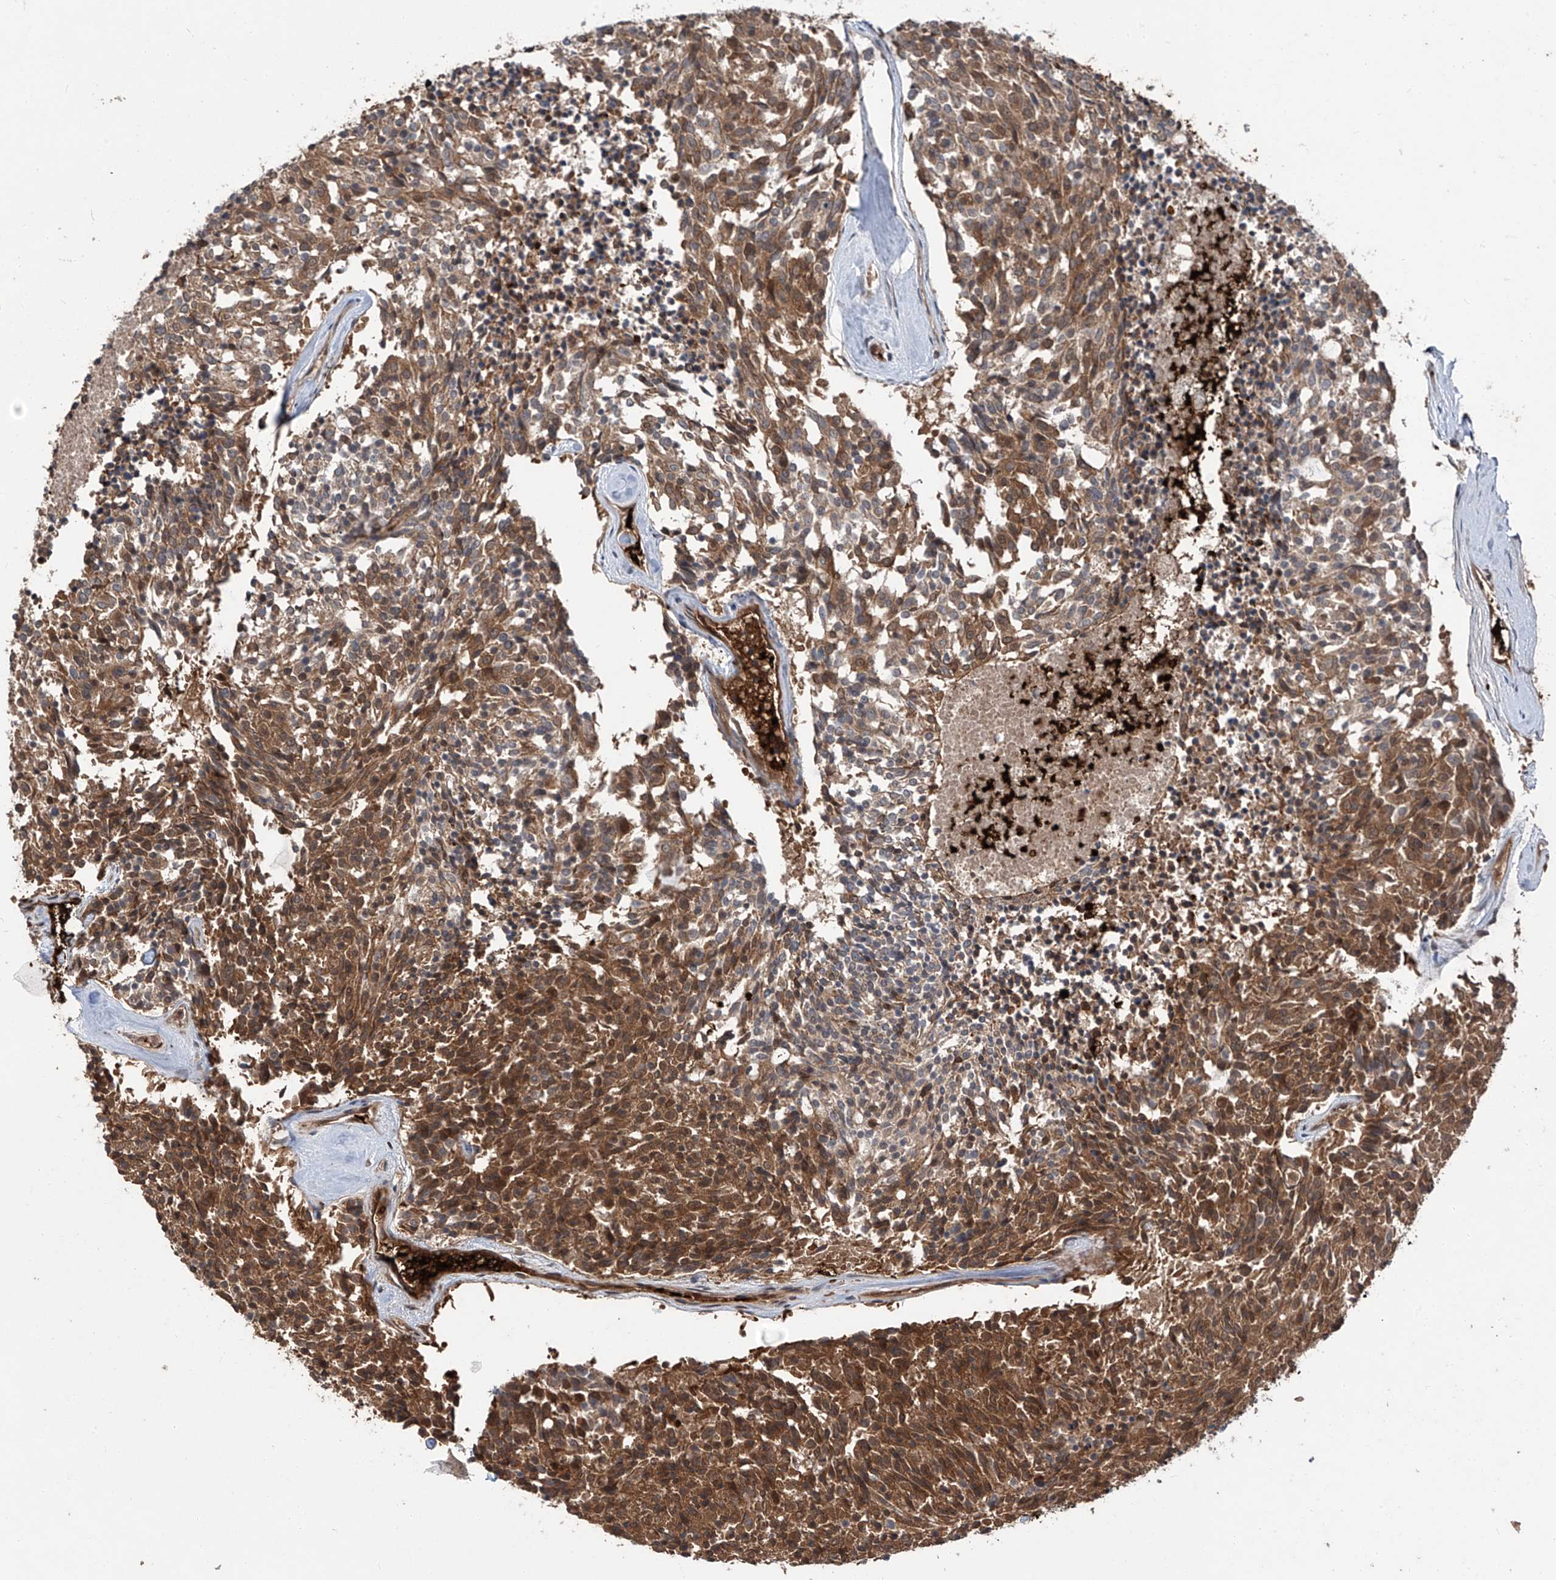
{"staining": {"intensity": "moderate", "quantity": ">75%", "location": "cytoplasmic/membranous"}, "tissue": "carcinoid", "cell_type": "Tumor cells", "image_type": "cancer", "snomed": [{"axis": "morphology", "description": "Carcinoid, malignant, NOS"}, {"axis": "topography", "description": "Pancreas"}], "caption": "An image of carcinoid stained for a protein exhibits moderate cytoplasmic/membranous brown staining in tumor cells.", "gene": "ZDHHC9", "patient": {"sex": "female", "age": 54}}